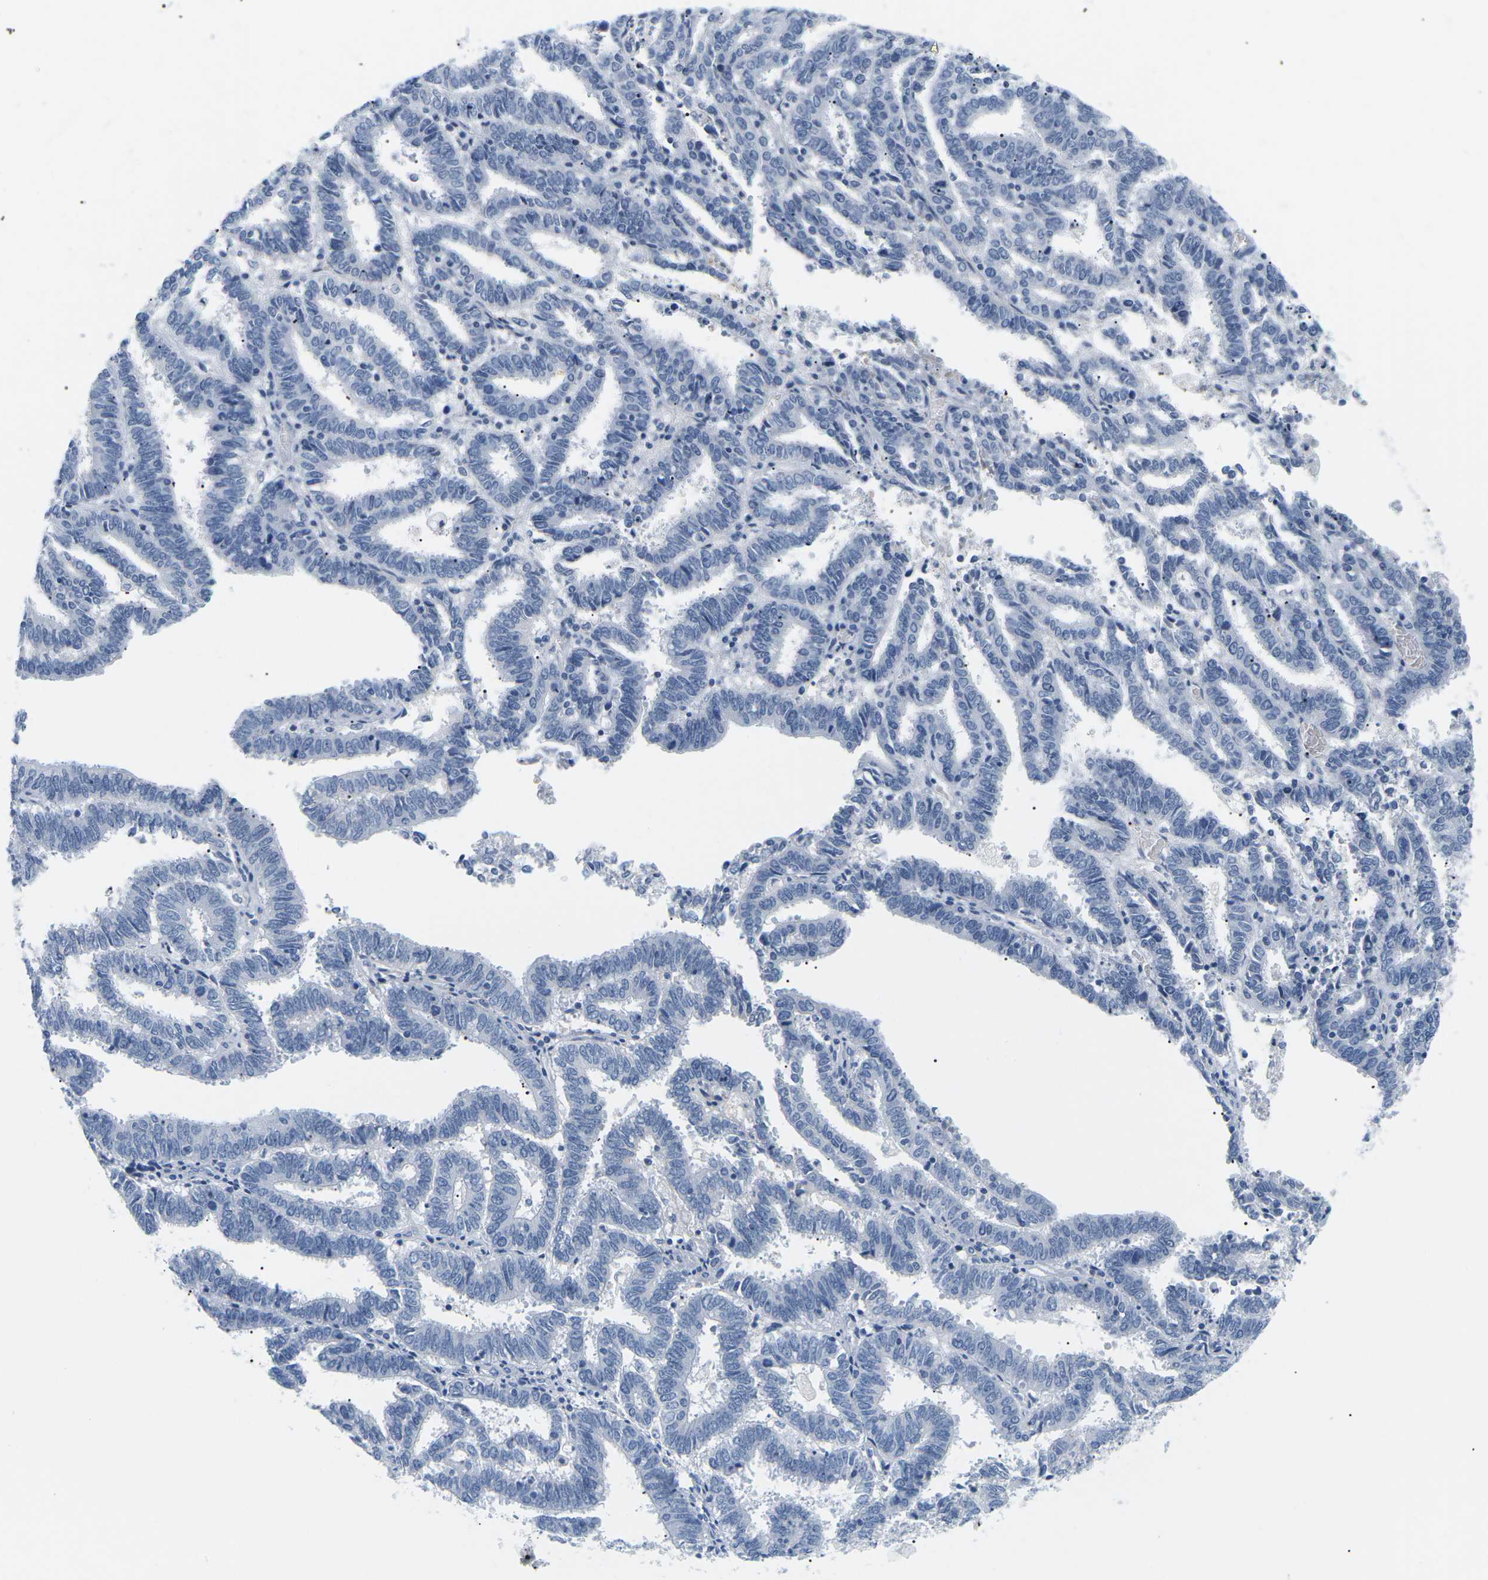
{"staining": {"intensity": "negative", "quantity": "none", "location": "none"}, "tissue": "endometrial cancer", "cell_type": "Tumor cells", "image_type": "cancer", "snomed": [{"axis": "morphology", "description": "Adenocarcinoma, NOS"}, {"axis": "topography", "description": "Uterus"}], "caption": "This is an IHC photomicrograph of endometrial cancer. There is no positivity in tumor cells.", "gene": "APOB", "patient": {"sex": "female", "age": 83}}